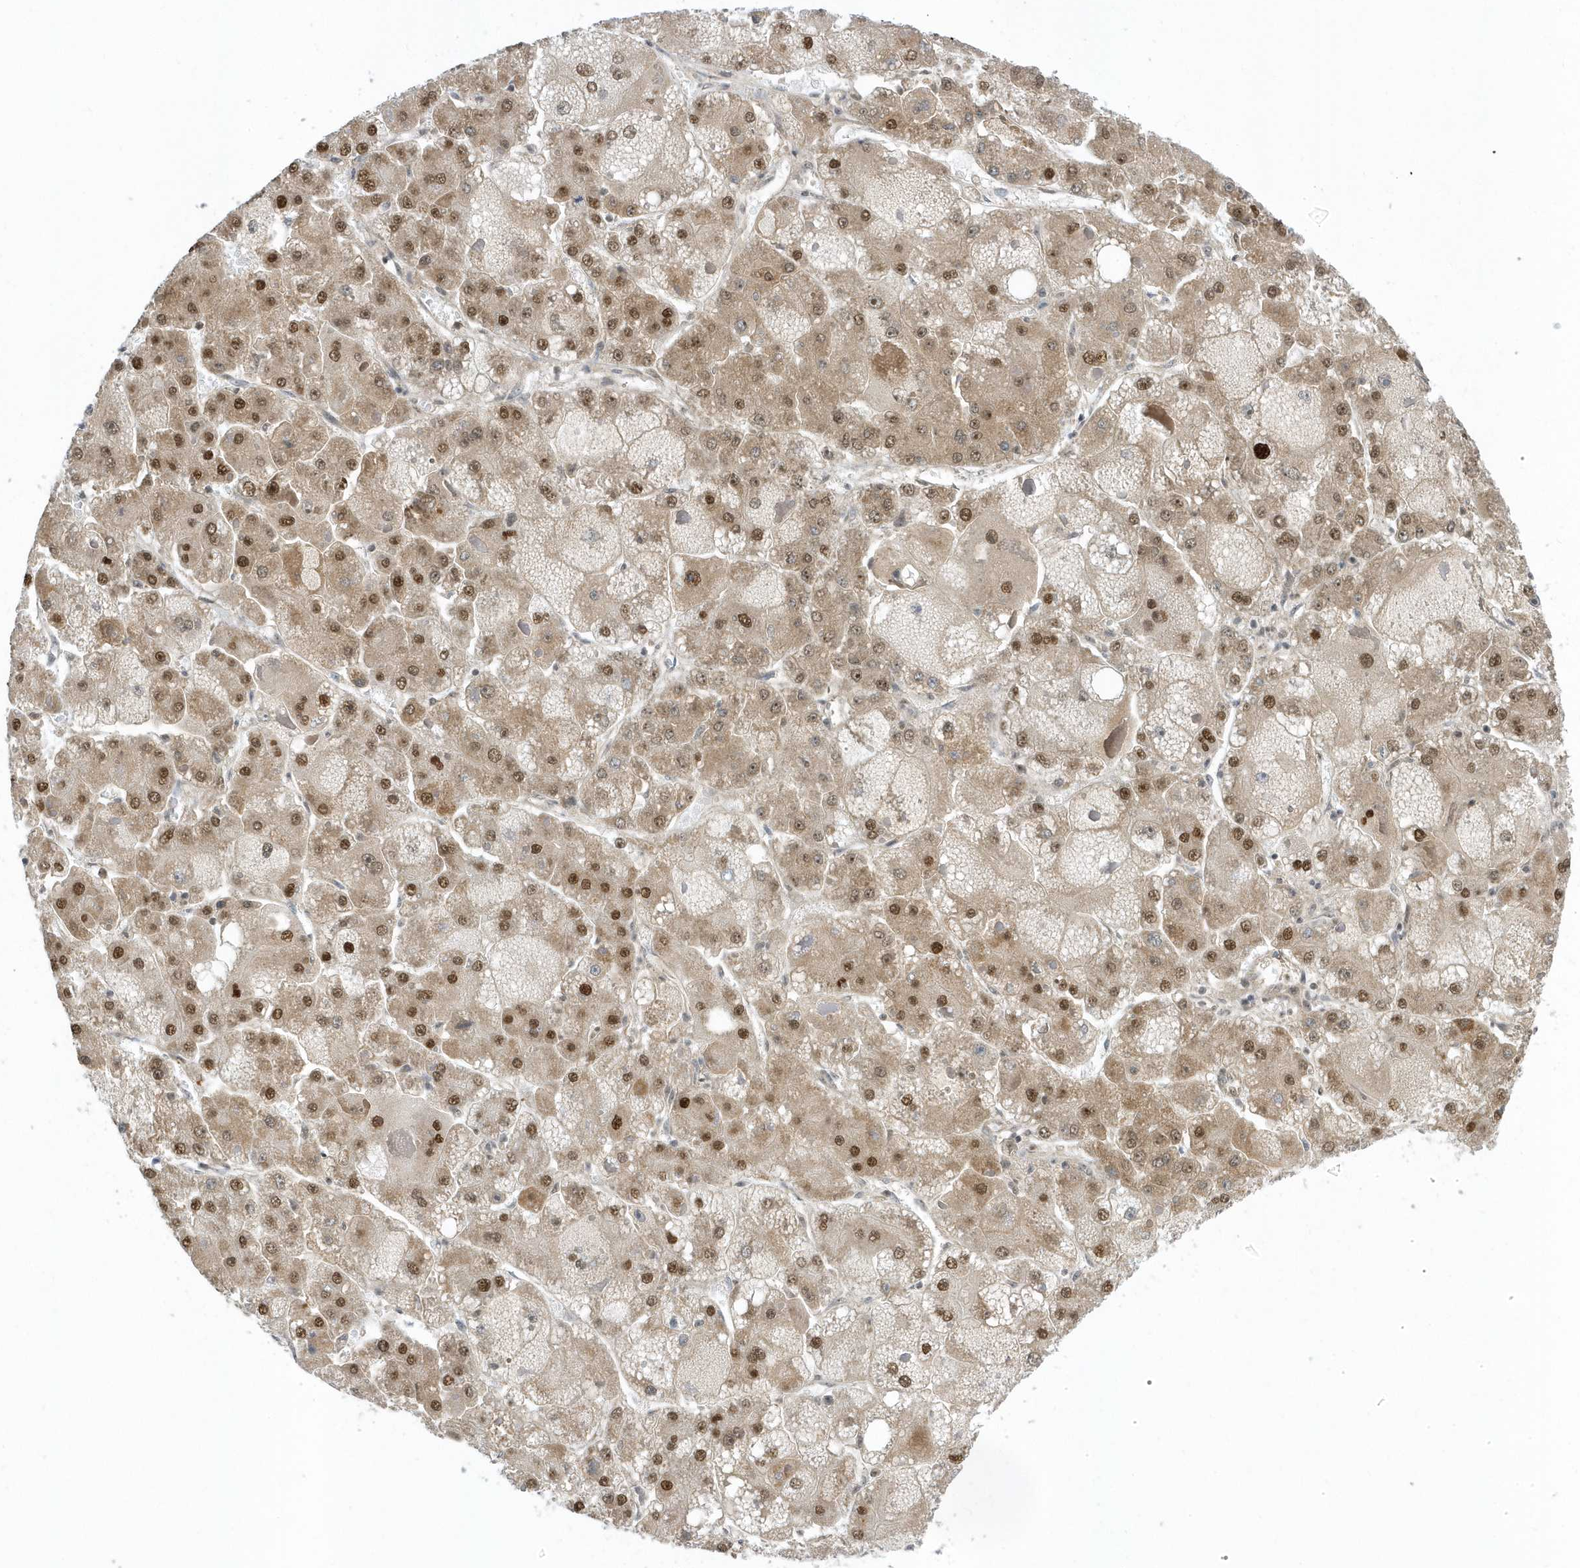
{"staining": {"intensity": "moderate", "quantity": ">75%", "location": "cytoplasmic/membranous,nuclear"}, "tissue": "liver cancer", "cell_type": "Tumor cells", "image_type": "cancer", "snomed": [{"axis": "morphology", "description": "Carcinoma, Hepatocellular, NOS"}, {"axis": "topography", "description": "Liver"}], "caption": "Immunohistochemistry (IHC) staining of hepatocellular carcinoma (liver), which demonstrates medium levels of moderate cytoplasmic/membranous and nuclear expression in about >75% of tumor cells indicating moderate cytoplasmic/membranous and nuclear protein positivity. The staining was performed using DAB (brown) for protein detection and nuclei were counterstained in hematoxylin (blue).", "gene": "ZNF740", "patient": {"sex": "female", "age": 73}}